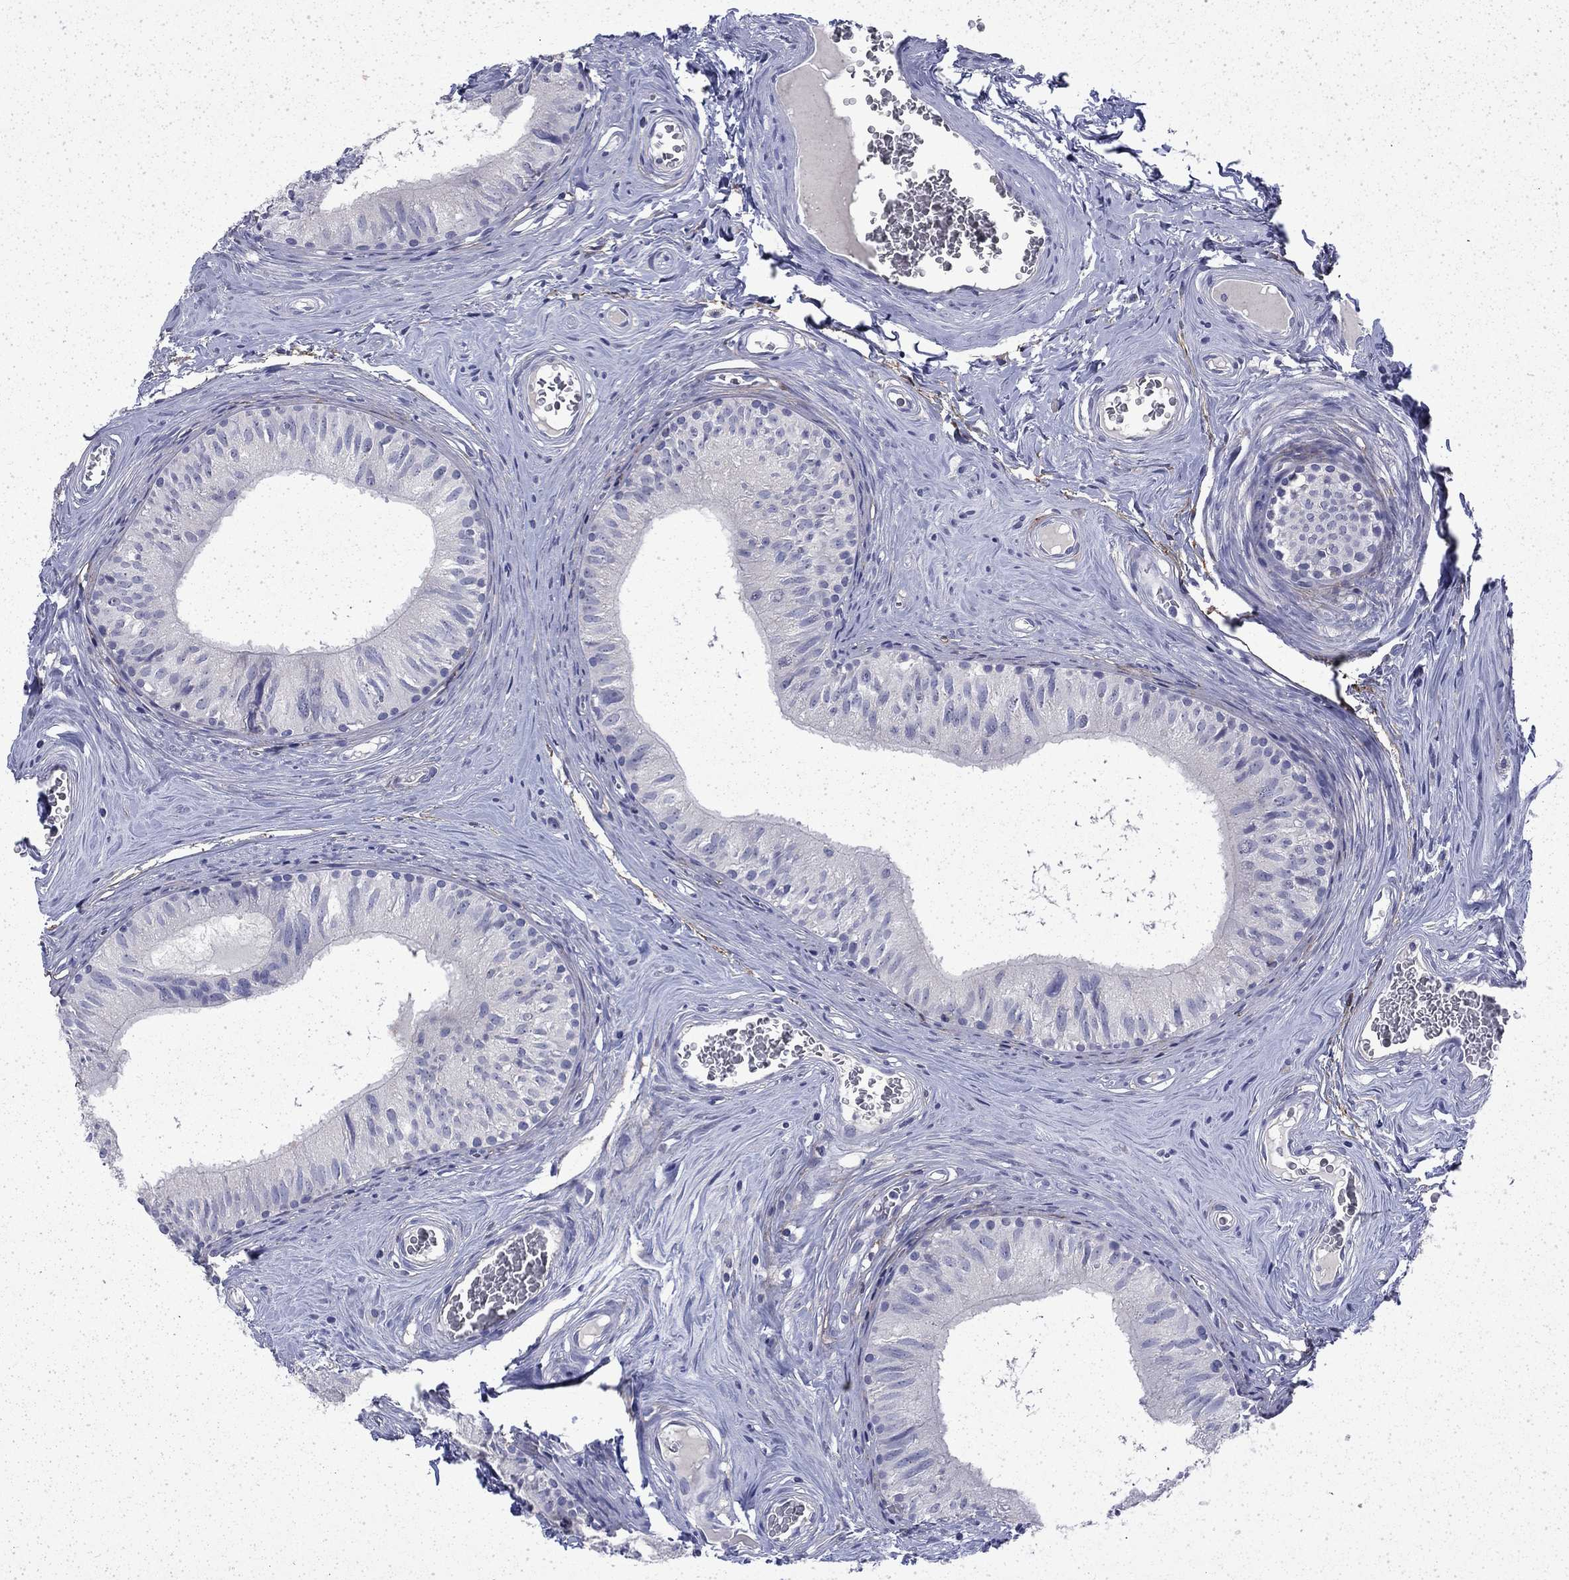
{"staining": {"intensity": "negative", "quantity": "none", "location": "none"}, "tissue": "epididymis", "cell_type": "Glandular cells", "image_type": "normal", "snomed": [{"axis": "morphology", "description": "Normal tissue, NOS"}, {"axis": "topography", "description": "Epididymis"}], "caption": "High magnification brightfield microscopy of unremarkable epididymis stained with DAB (3,3'-diaminobenzidine) (brown) and counterstained with hematoxylin (blue): glandular cells show no significant positivity. (DAB (3,3'-diaminobenzidine) immunohistochemistry (IHC), high magnification).", "gene": "ENPP6", "patient": {"sex": "male", "age": 52}}